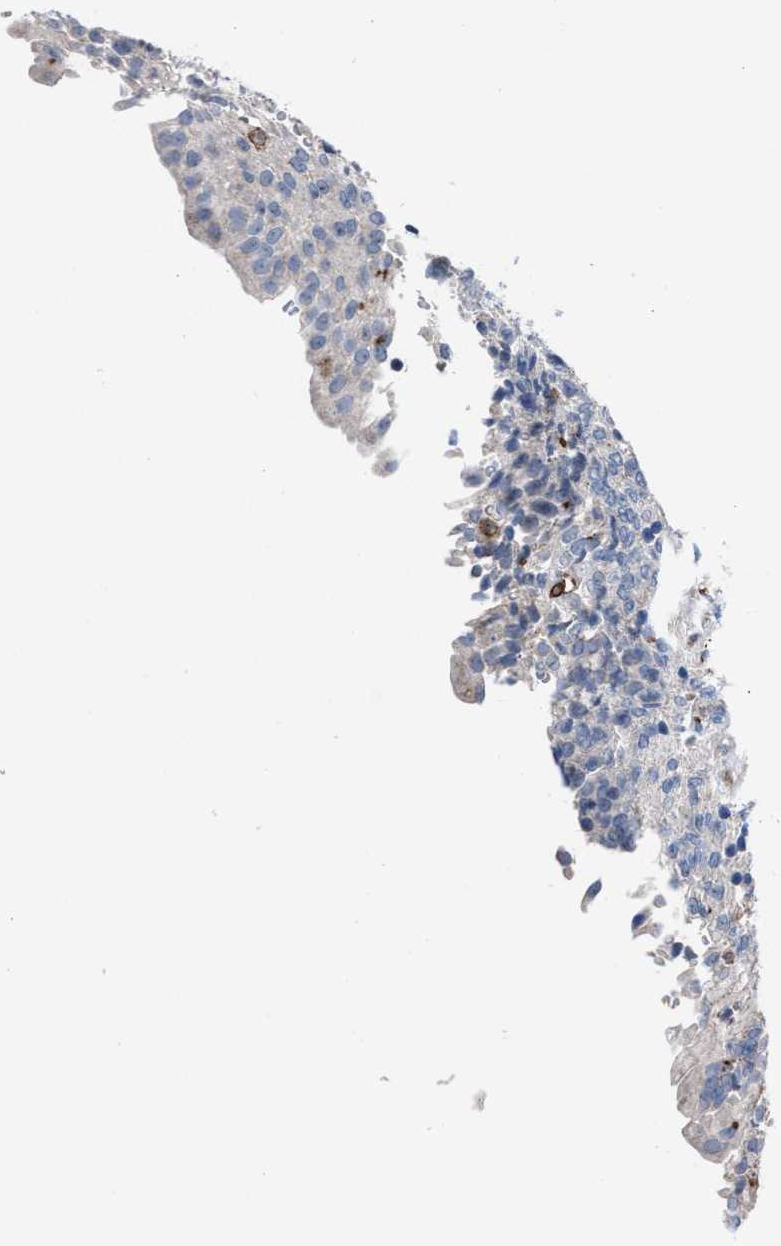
{"staining": {"intensity": "negative", "quantity": "none", "location": "none"}, "tissue": "urinary bladder", "cell_type": "Urothelial cells", "image_type": "normal", "snomed": [{"axis": "morphology", "description": "Urothelial carcinoma, High grade"}, {"axis": "topography", "description": "Urinary bladder"}], "caption": "Urothelial cells show no significant staining in benign urinary bladder. Brightfield microscopy of IHC stained with DAB (brown) and hematoxylin (blue), captured at high magnification.", "gene": "SLC47A1", "patient": {"sex": "male", "age": 46}}